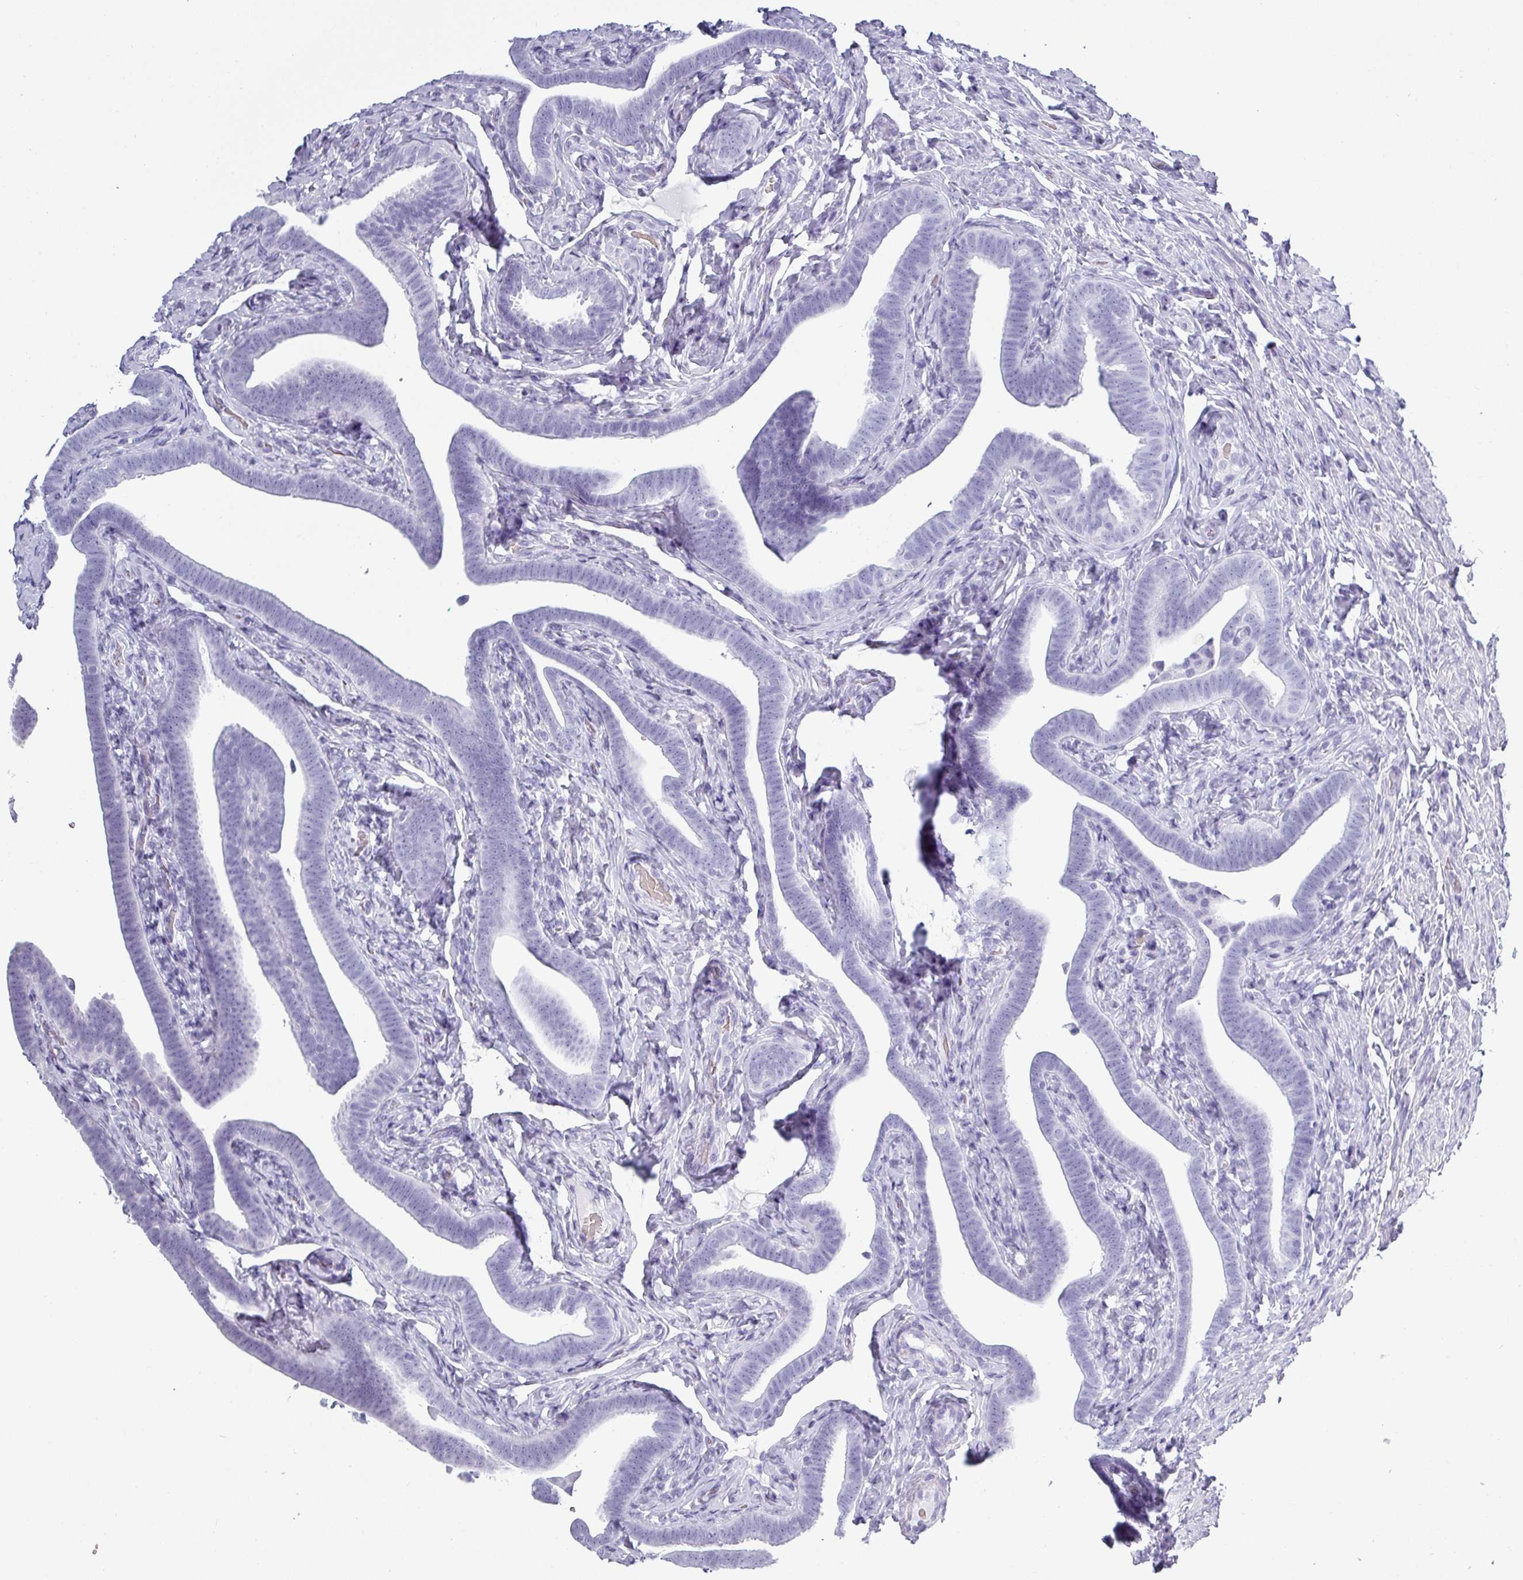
{"staining": {"intensity": "negative", "quantity": "none", "location": "none"}, "tissue": "fallopian tube", "cell_type": "Glandular cells", "image_type": "normal", "snomed": [{"axis": "morphology", "description": "Normal tissue, NOS"}, {"axis": "topography", "description": "Fallopian tube"}], "caption": "Immunohistochemical staining of normal fallopian tube displays no significant positivity in glandular cells. (DAB IHC visualized using brightfield microscopy, high magnification).", "gene": "CRYBB2", "patient": {"sex": "female", "age": 69}}